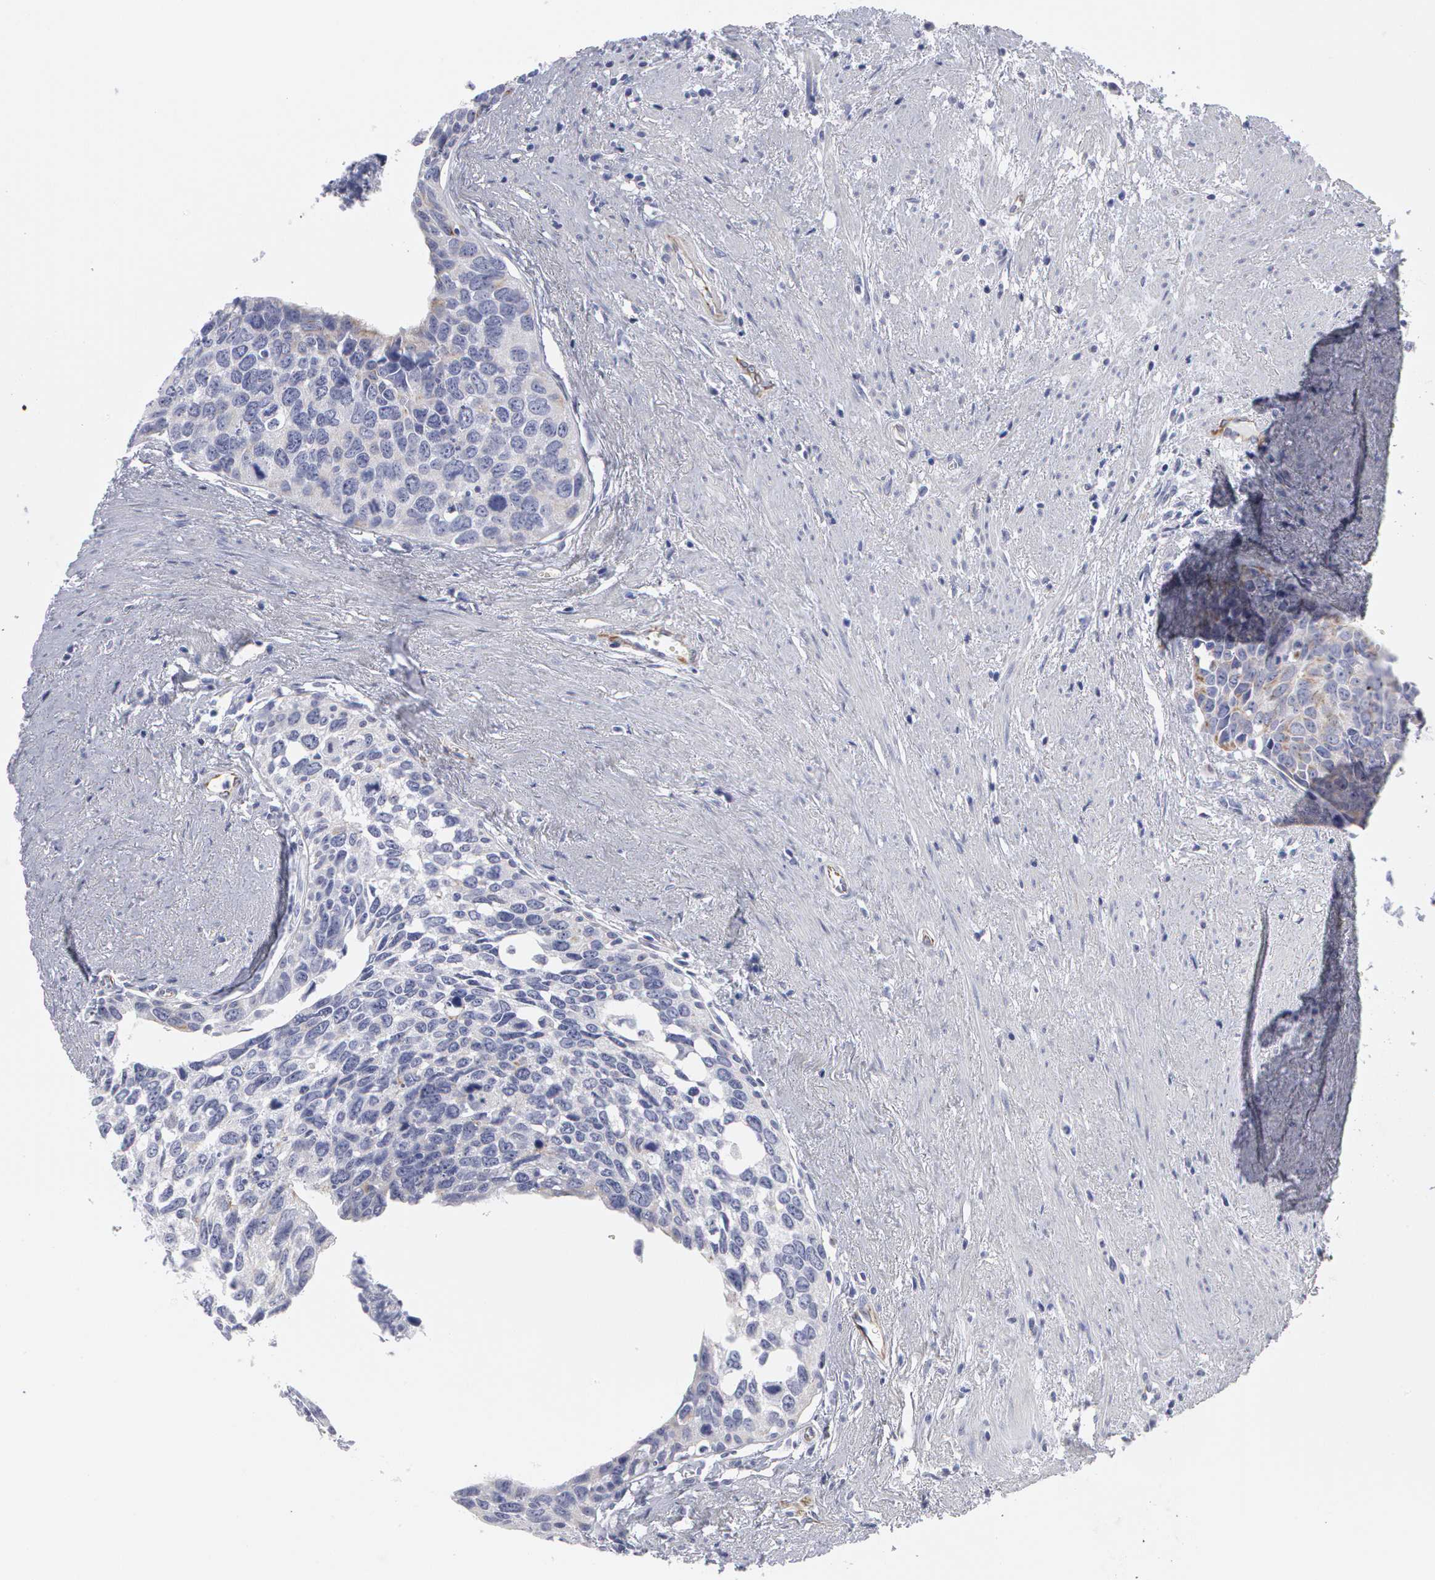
{"staining": {"intensity": "negative", "quantity": "none", "location": "none"}, "tissue": "urothelial cancer", "cell_type": "Tumor cells", "image_type": "cancer", "snomed": [{"axis": "morphology", "description": "Urothelial carcinoma, High grade"}, {"axis": "topography", "description": "Urinary bladder"}], "caption": "Tumor cells show no significant positivity in high-grade urothelial carcinoma. Brightfield microscopy of immunohistochemistry stained with DAB (3,3'-diaminobenzidine) (brown) and hematoxylin (blue), captured at high magnification.", "gene": "SMC1B", "patient": {"sex": "male", "age": 81}}